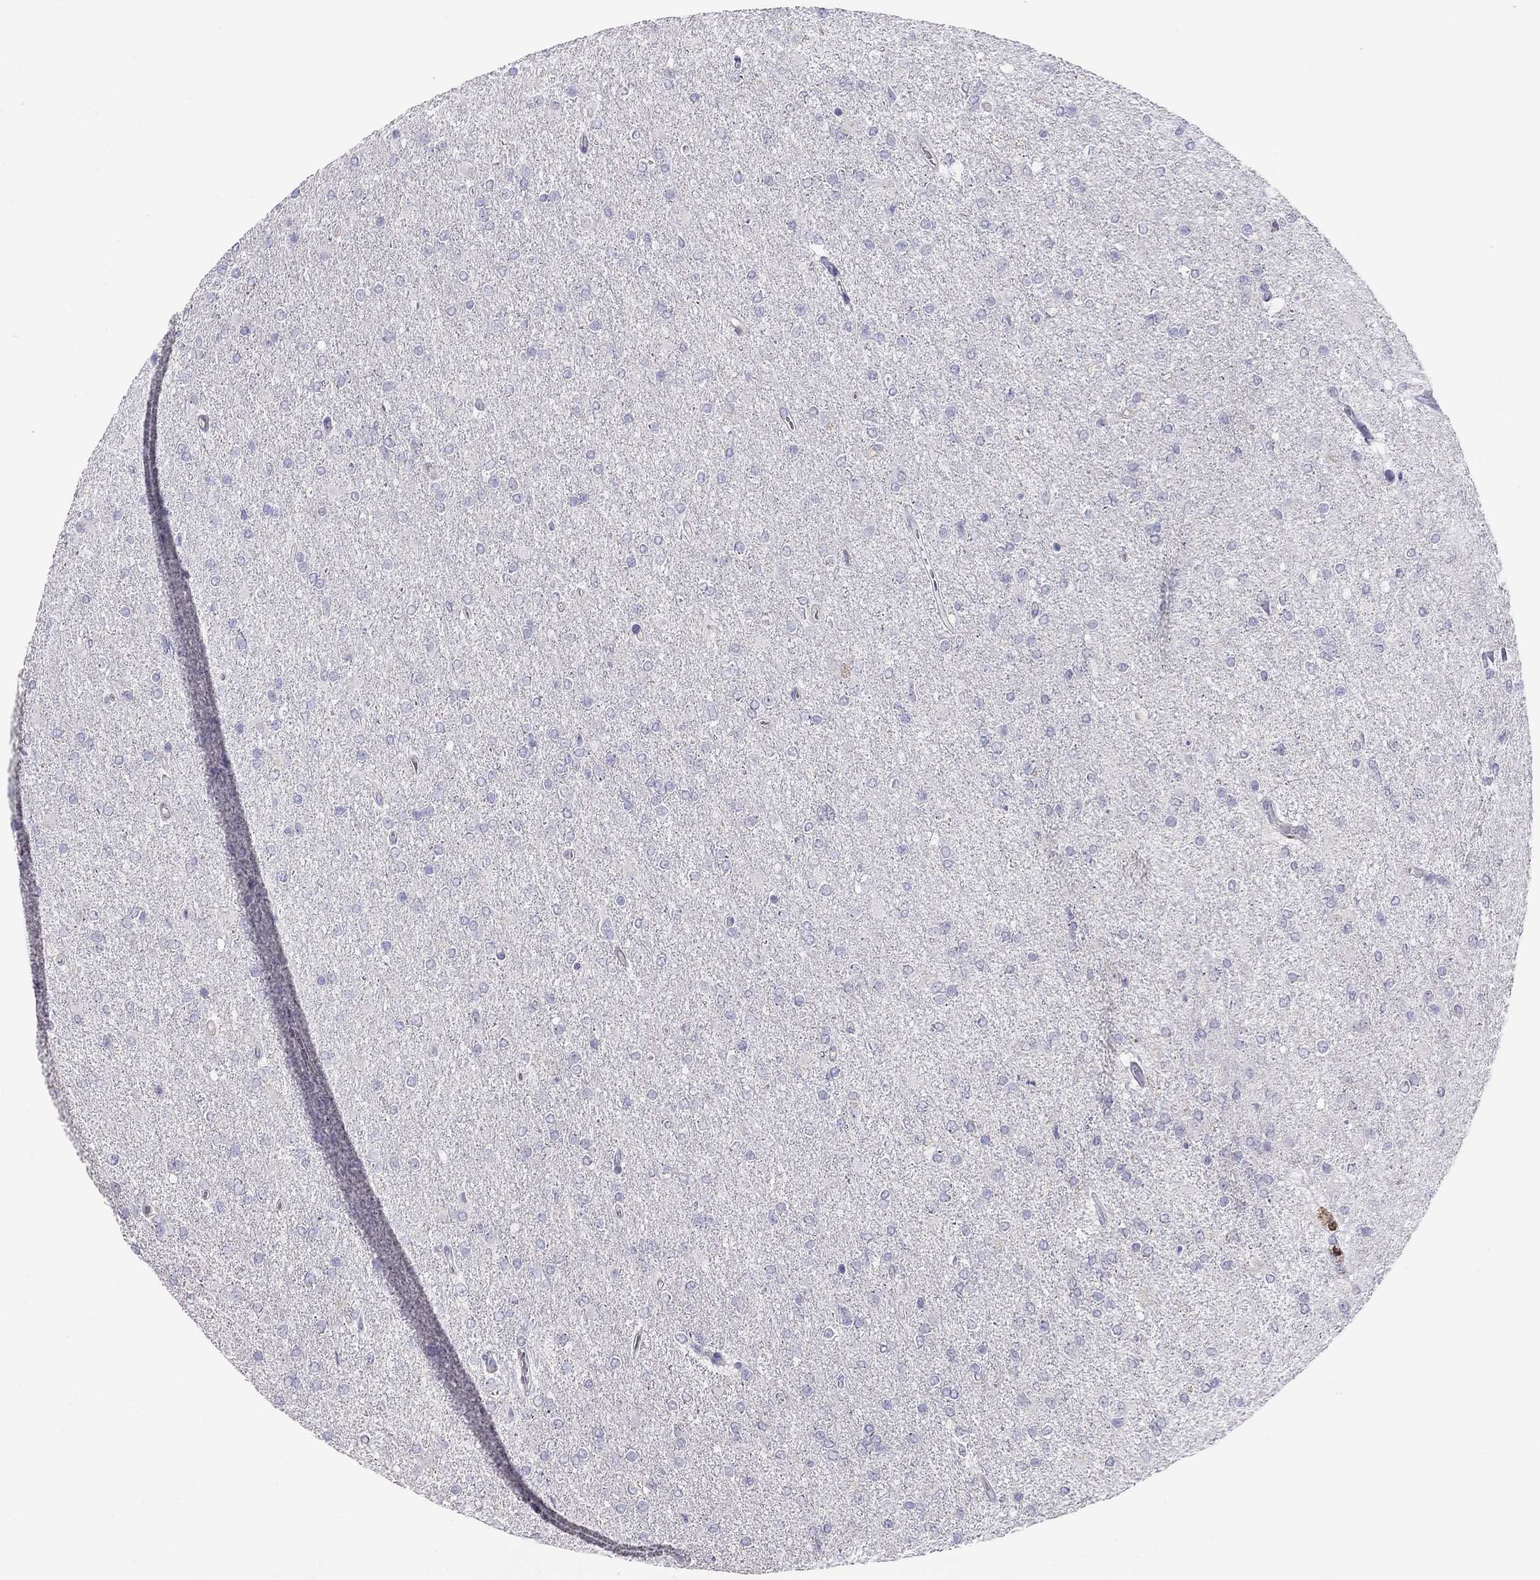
{"staining": {"intensity": "negative", "quantity": "none", "location": "none"}, "tissue": "glioma", "cell_type": "Tumor cells", "image_type": "cancer", "snomed": [{"axis": "morphology", "description": "Glioma, malignant, High grade"}, {"axis": "topography", "description": "Cerebral cortex"}], "caption": "An immunohistochemistry (IHC) photomicrograph of malignant glioma (high-grade) is shown. There is no staining in tumor cells of malignant glioma (high-grade). (IHC, brightfield microscopy, high magnification).", "gene": "KCNV2", "patient": {"sex": "male", "age": 70}}